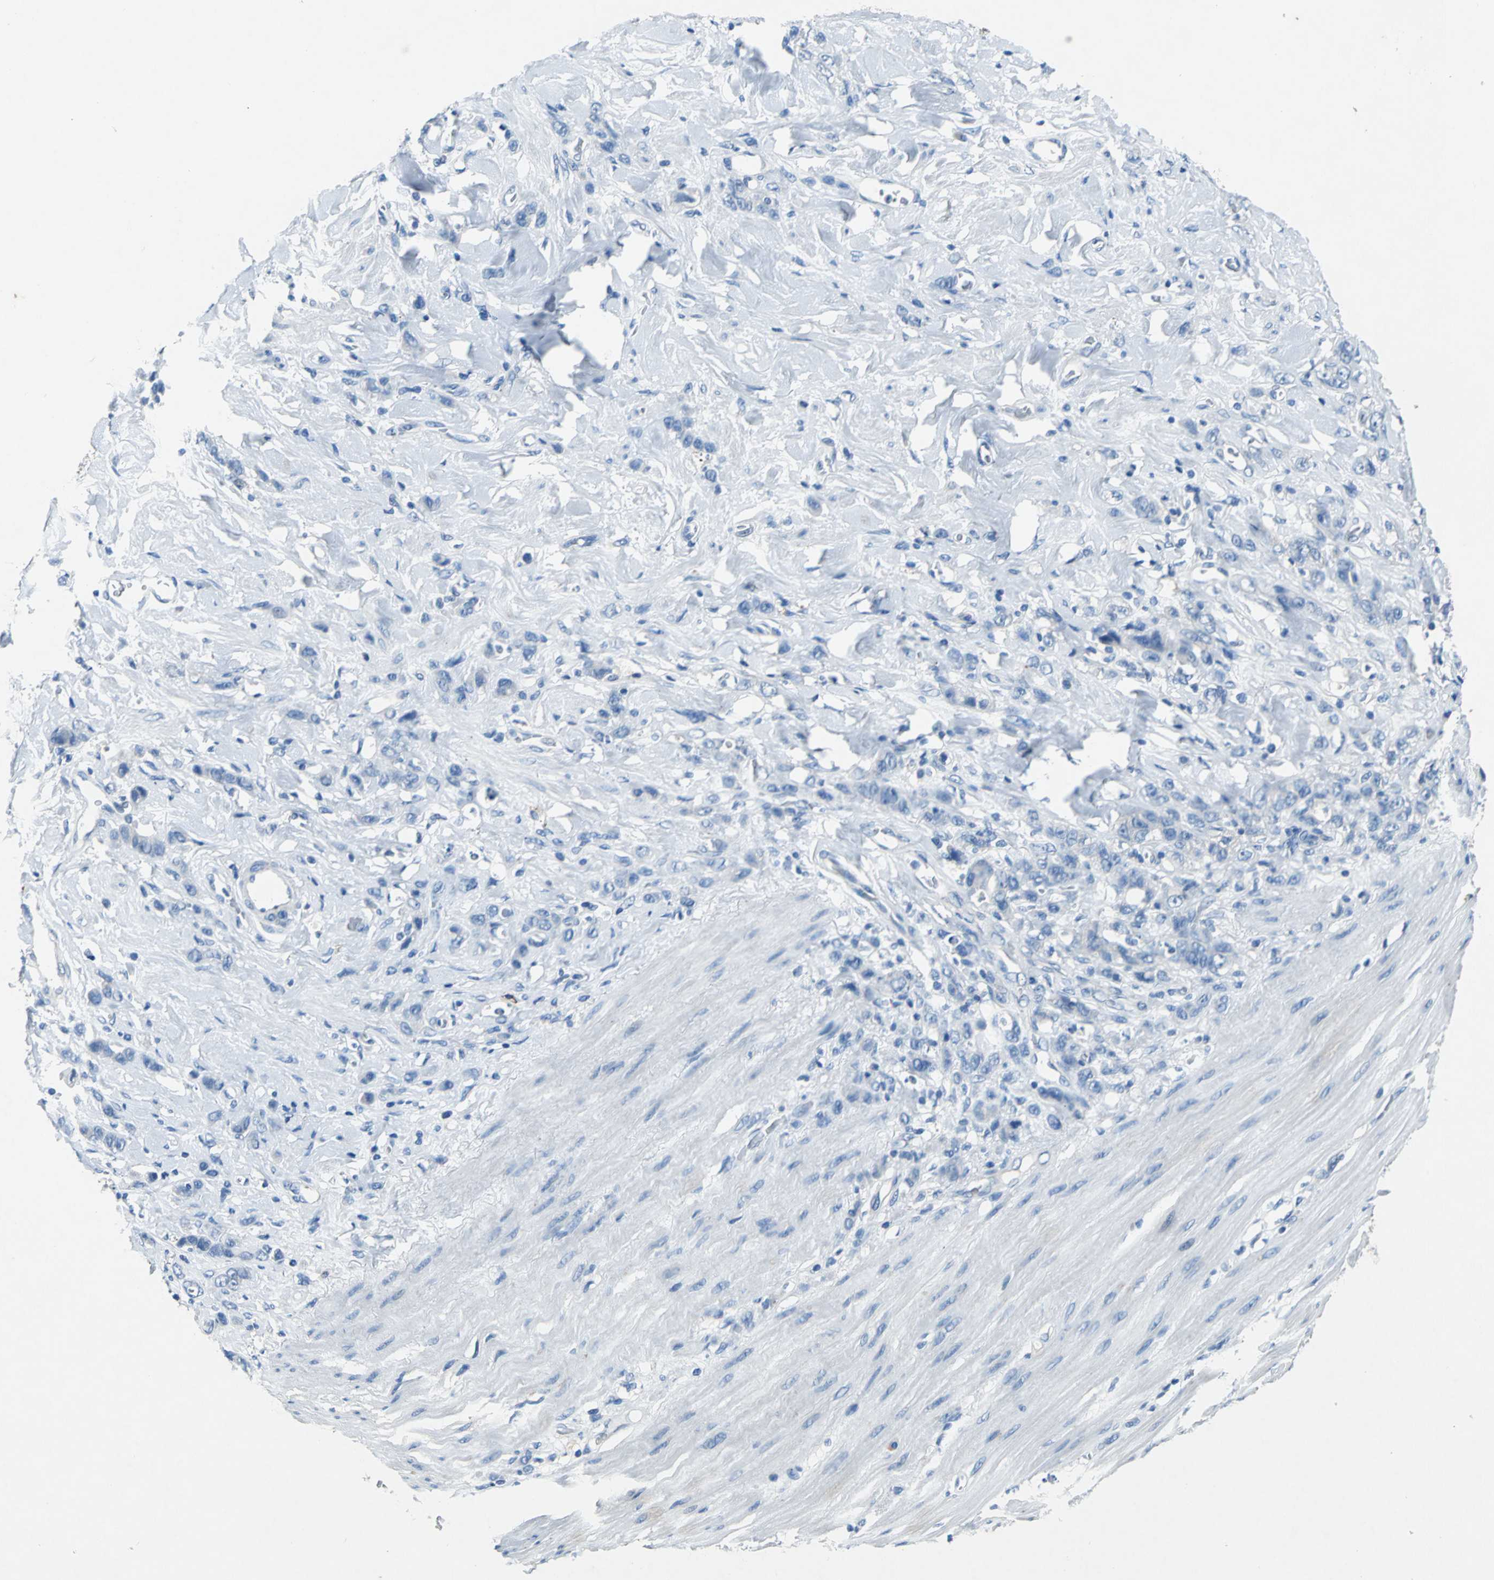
{"staining": {"intensity": "negative", "quantity": "none", "location": "none"}, "tissue": "stomach cancer", "cell_type": "Tumor cells", "image_type": "cancer", "snomed": [{"axis": "morphology", "description": "Normal tissue, NOS"}, {"axis": "morphology", "description": "Adenocarcinoma, NOS"}, {"axis": "topography", "description": "Stomach"}], "caption": "Immunohistochemistry of adenocarcinoma (stomach) displays no staining in tumor cells.", "gene": "RPS13", "patient": {"sex": "male", "age": 82}}